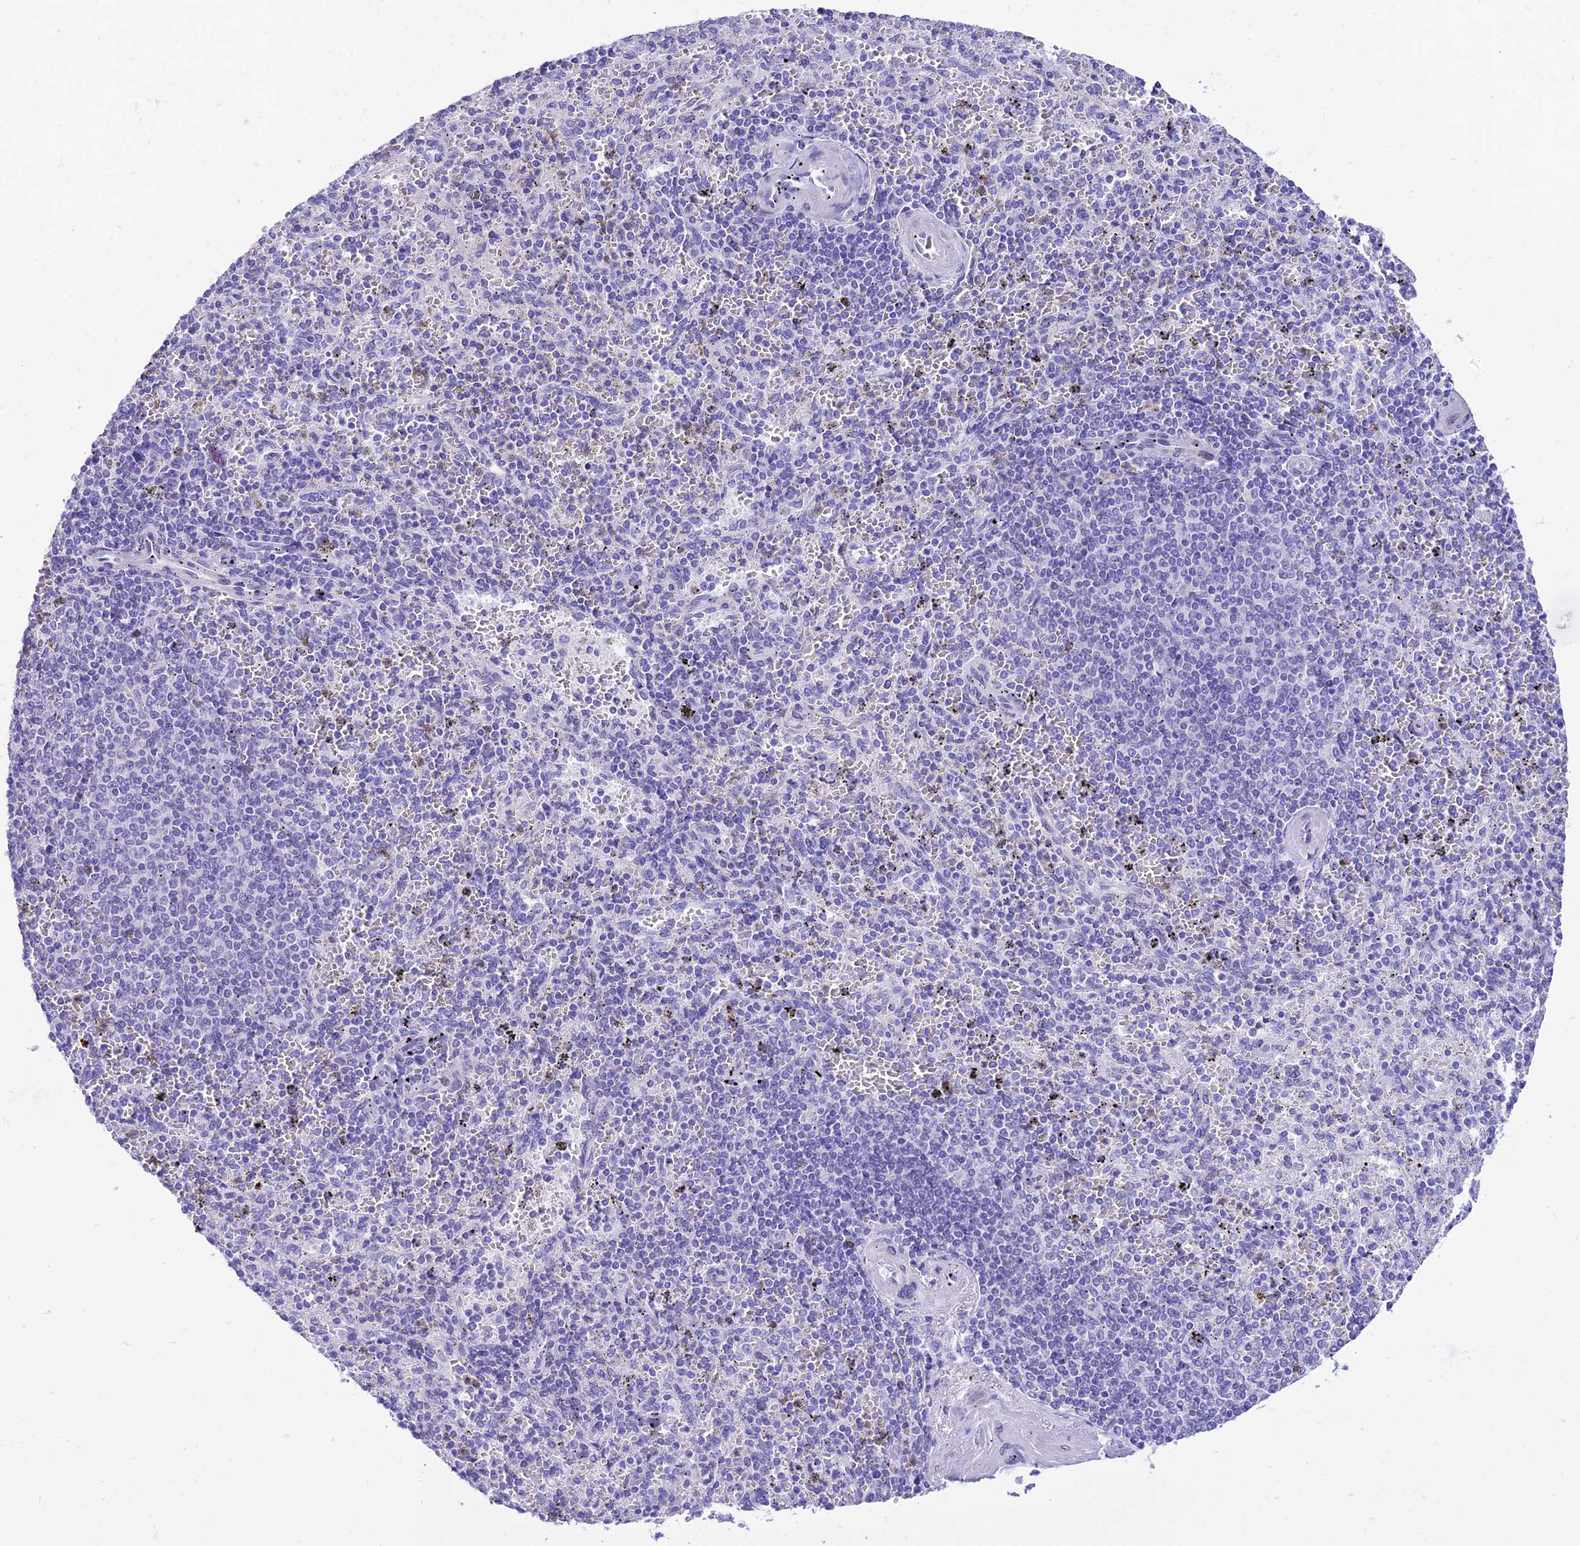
{"staining": {"intensity": "negative", "quantity": "none", "location": "none"}, "tissue": "spleen", "cell_type": "Cells in red pulp", "image_type": "normal", "snomed": [{"axis": "morphology", "description": "Normal tissue, NOS"}, {"axis": "topography", "description": "Spleen"}], "caption": "Cells in red pulp show no significant protein positivity in normal spleen. (Brightfield microscopy of DAB (3,3'-diaminobenzidine) immunohistochemistry at high magnification).", "gene": "TAC3", "patient": {"sex": "male", "age": 82}}